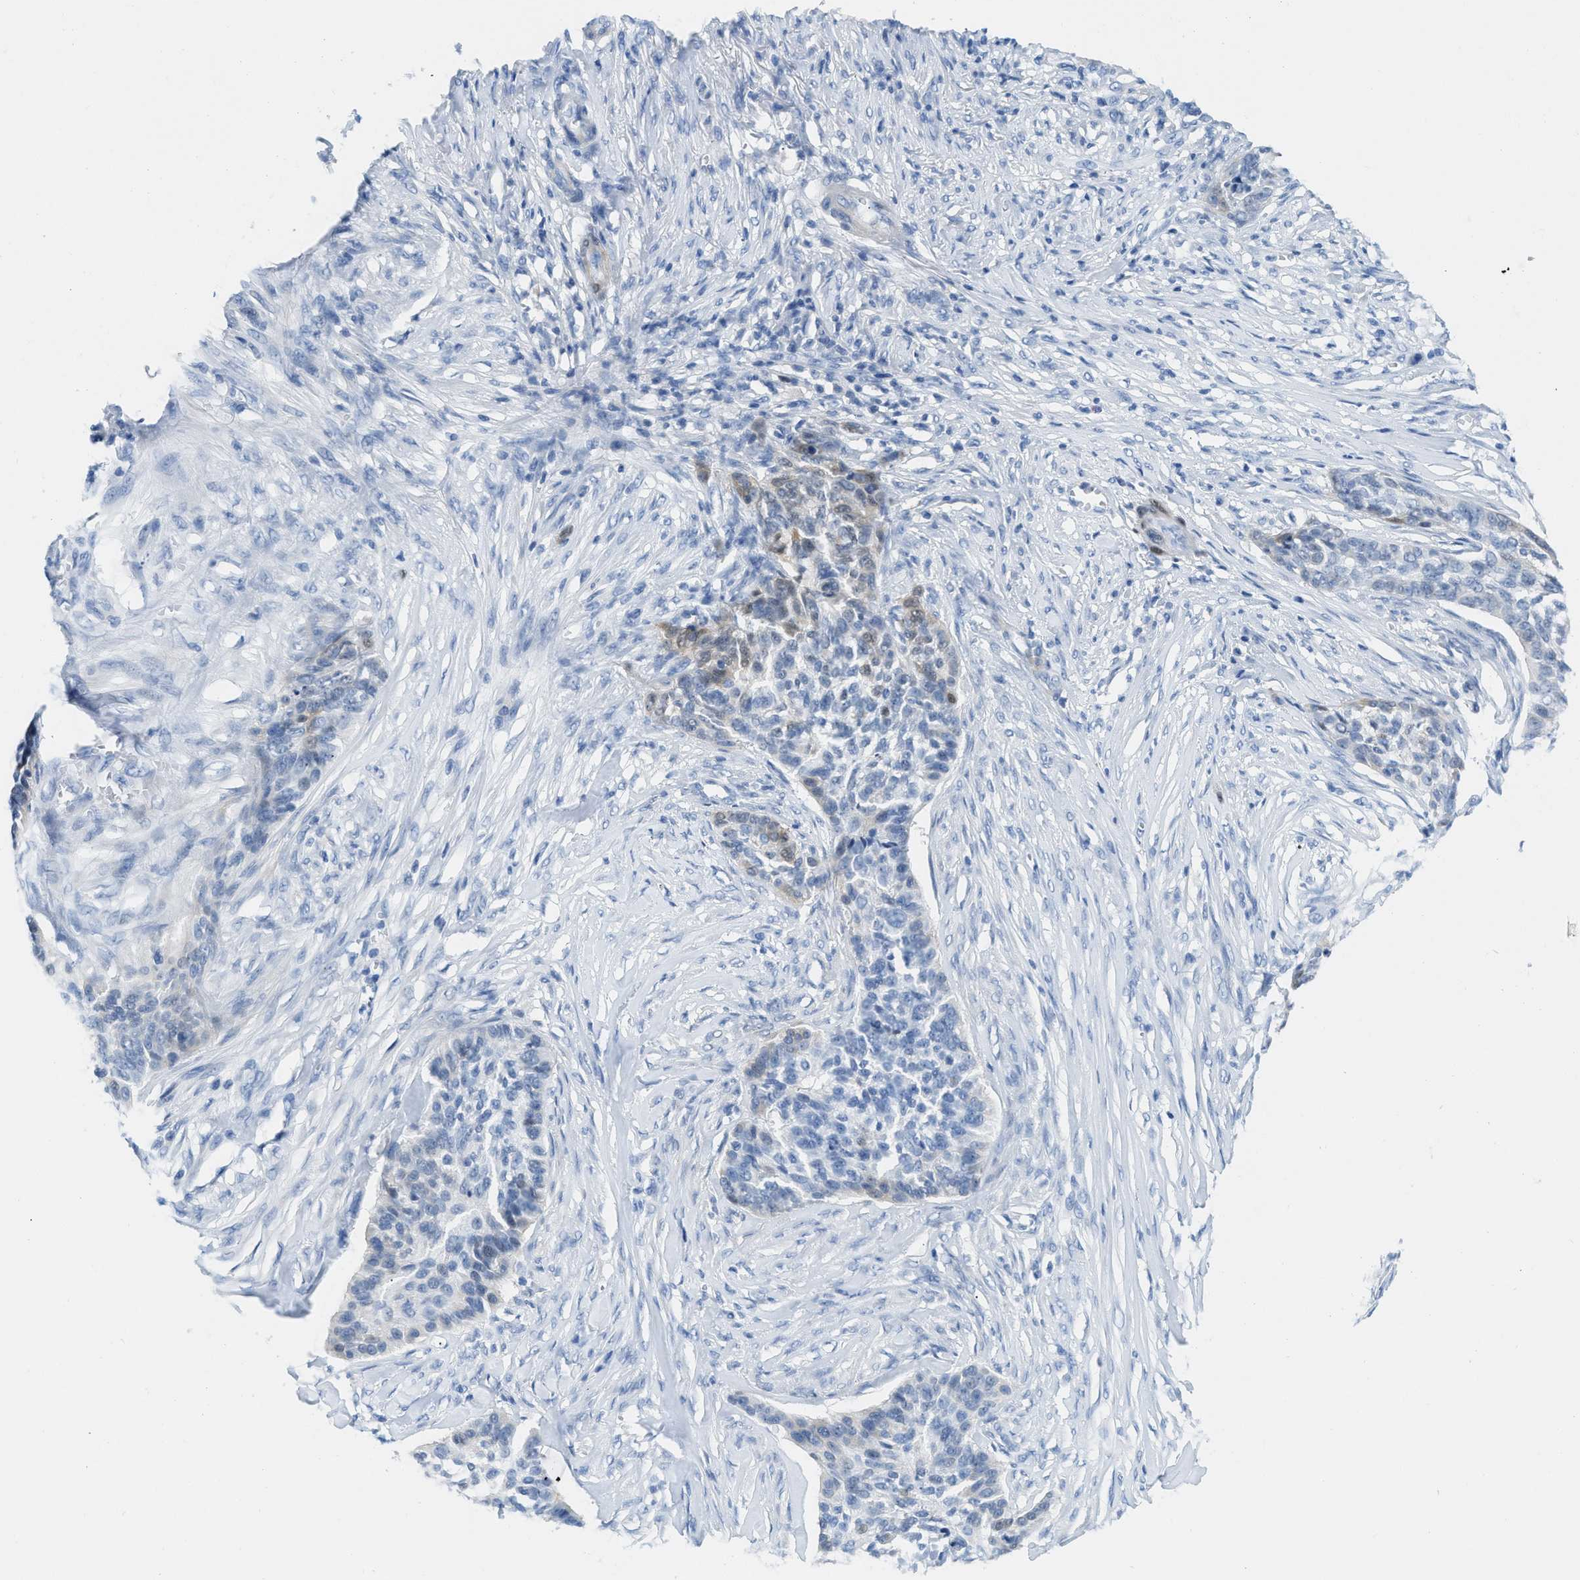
{"staining": {"intensity": "weak", "quantity": "<25%", "location": "cytoplasmic/membranous"}, "tissue": "skin cancer", "cell_type": "Tumor cells", "image_type": "cancer", "snomed": [{"axis": "morphology", "description": "Basal cell carcinoma"}, {"axis": "topography", "description": "Skin"}], "caption": "An immunohistochemistry image of skin basal cell carcinoma is shown. There is no staining in tumor cells of skin basal cell carcinoma. Nuclei are stained in blue.", "gene": "NKAIN3", "patient": {"sex": "male", "age": 85}}